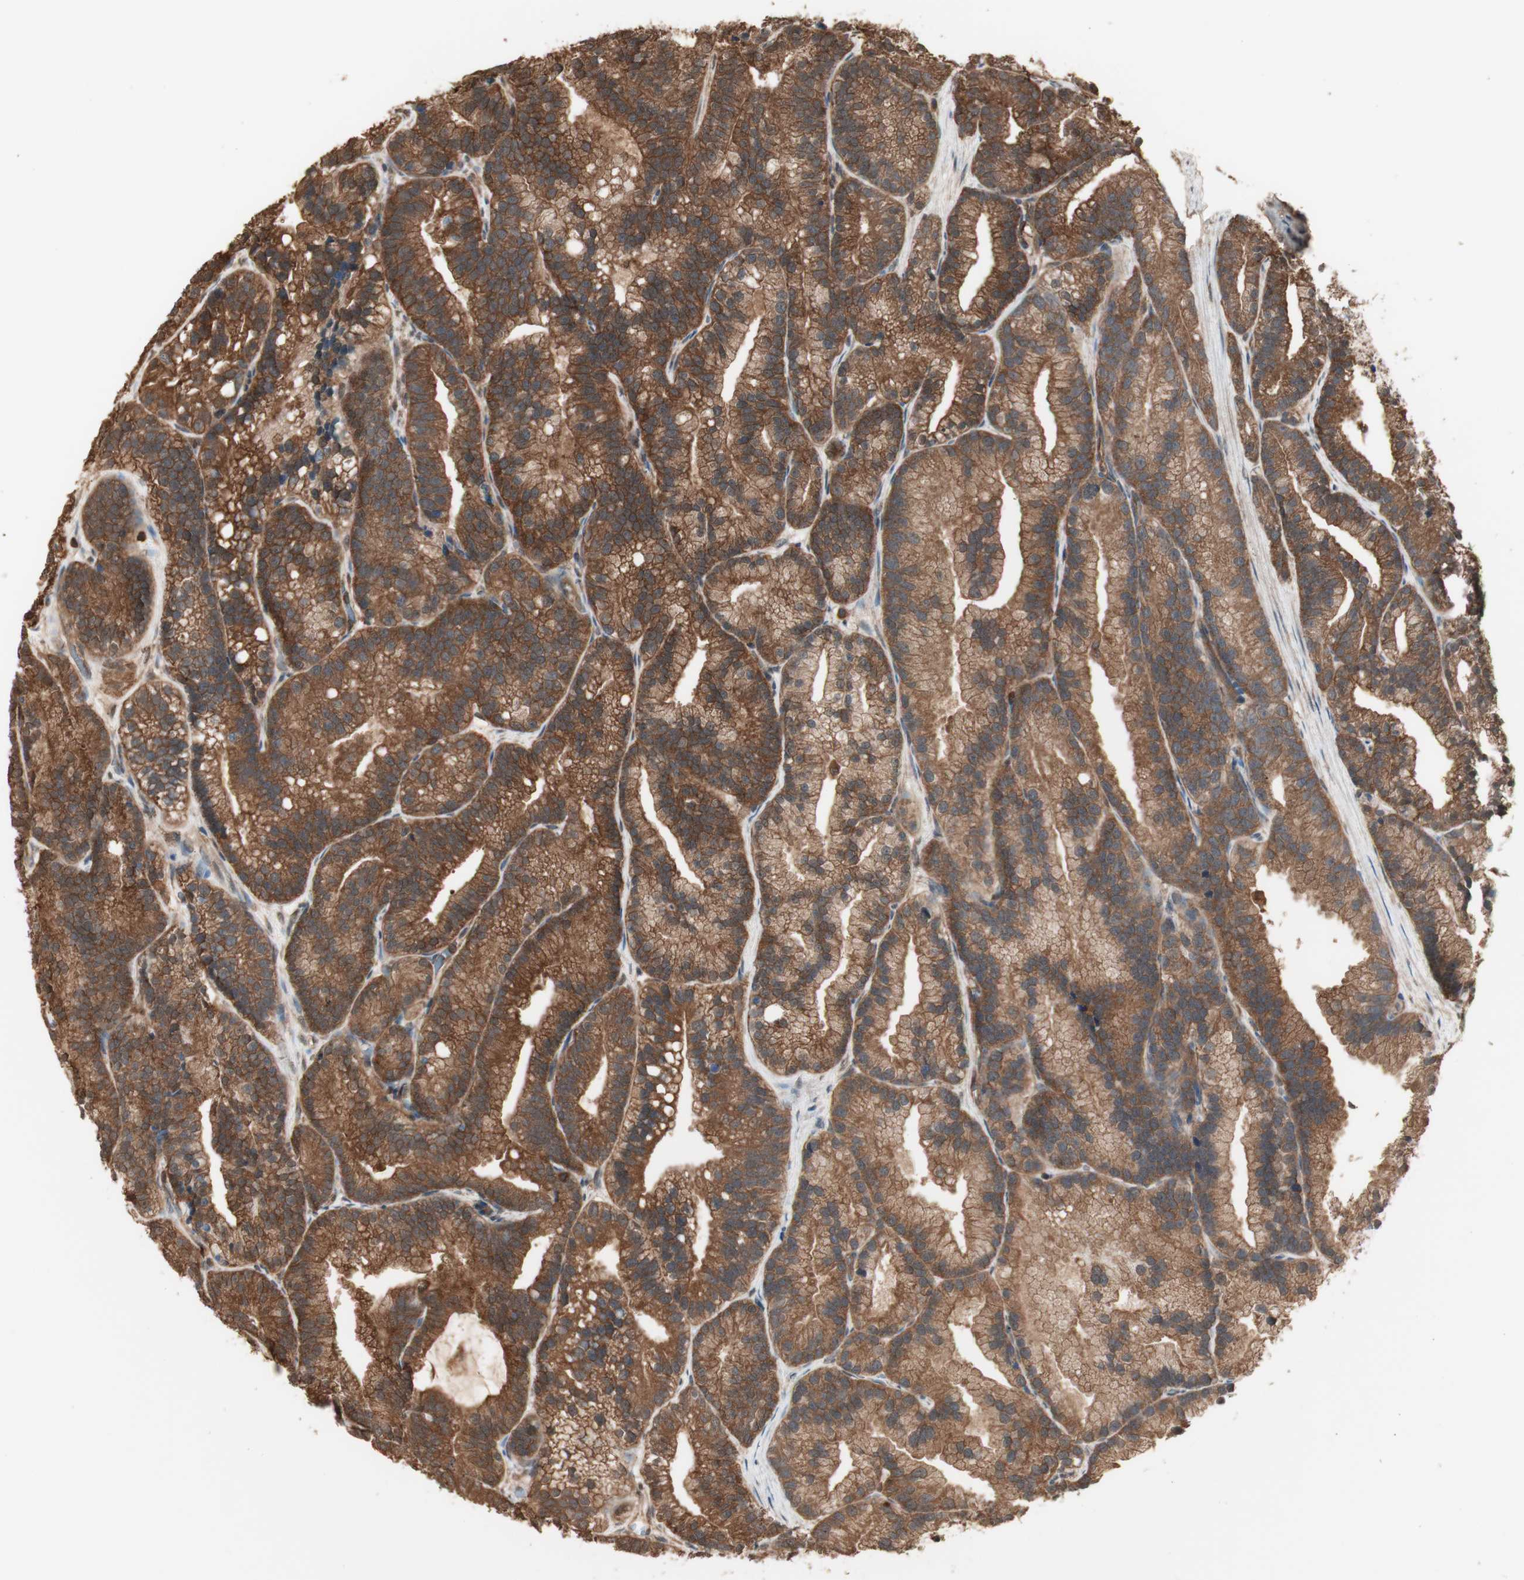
{"staining": {"intensity": "moderate", "quantity": ">75%", "location": "cytoplasmic/membranous"}, "tissue": "prostate cancer", "cell_type": "Tumor cells", "image_type": "cancer", "snomed": [{"axis": "morphology", "description": "Adenocarcinoma, Low grade"}, {"axis": "topography", "description": "Prostate"}], "caption": "Protein staining of prostate adenocarcinoma (low-grade) tissue reveals moderate cytoplasmic/membranous expression in about >75% of tumor cells.", "gene": "YWHAB", "patient": {"sex": "male", "age": 89}}